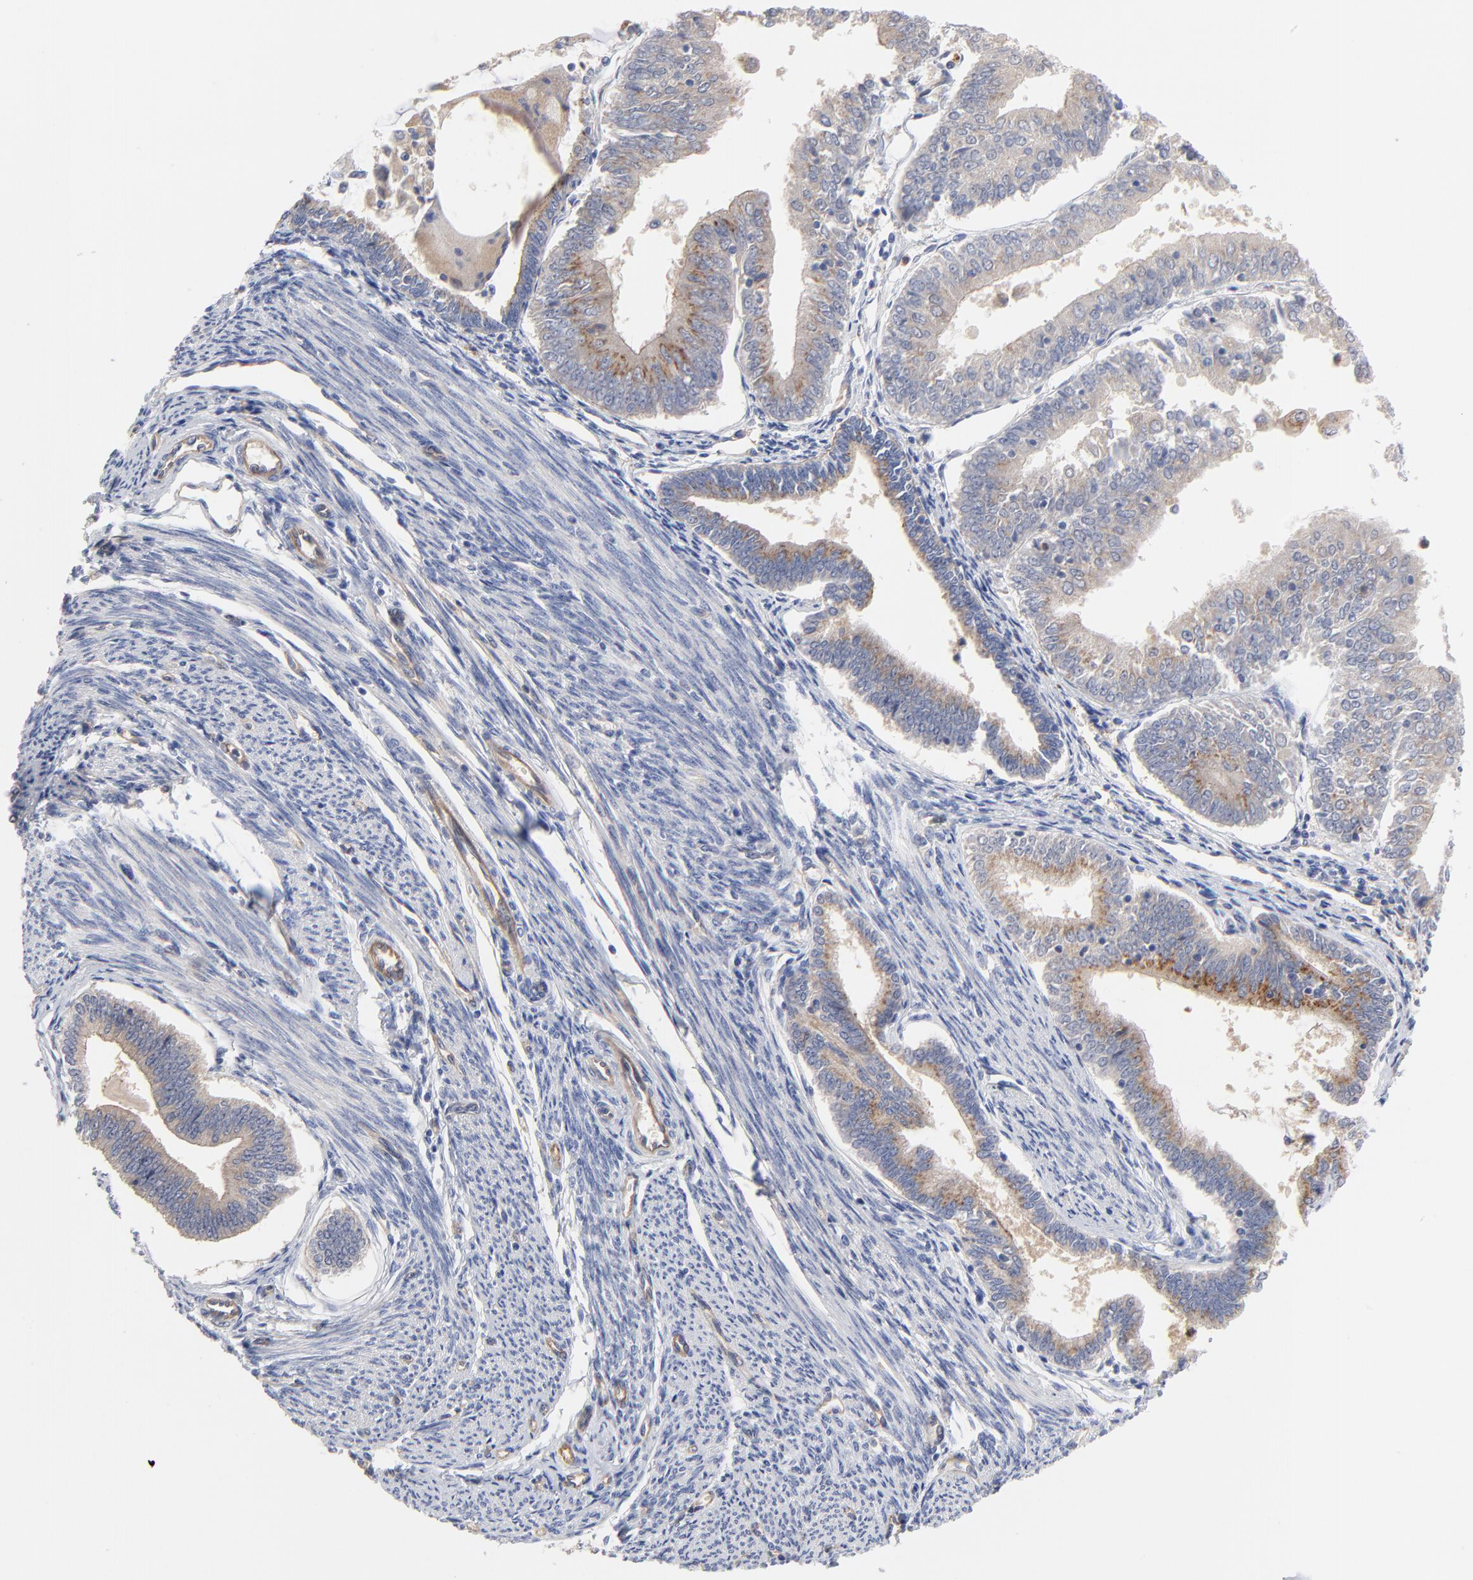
{"staining": {"intensity": "moderate", "quantity": "25%-75%", "location": "cytoplasmic/membranous"}, "tissue": "endometrial cancer", "cell_type": "Tumor cells", "image_type": "cancer", "snomed": [{"axis": "morphology", "description": "Adenocarcinoma, NOS"}, {"axis": "topography", "description": "Endometrium"}], "caption": "Human endometrial cancer stained for a protein (brown) demonstrates moderate cytoplasmic/membranous positive positivity in approximately 25%-75% of tumor cells.", "gene": "FBXL2", "patient": {"sex": "female", "age": 79}}